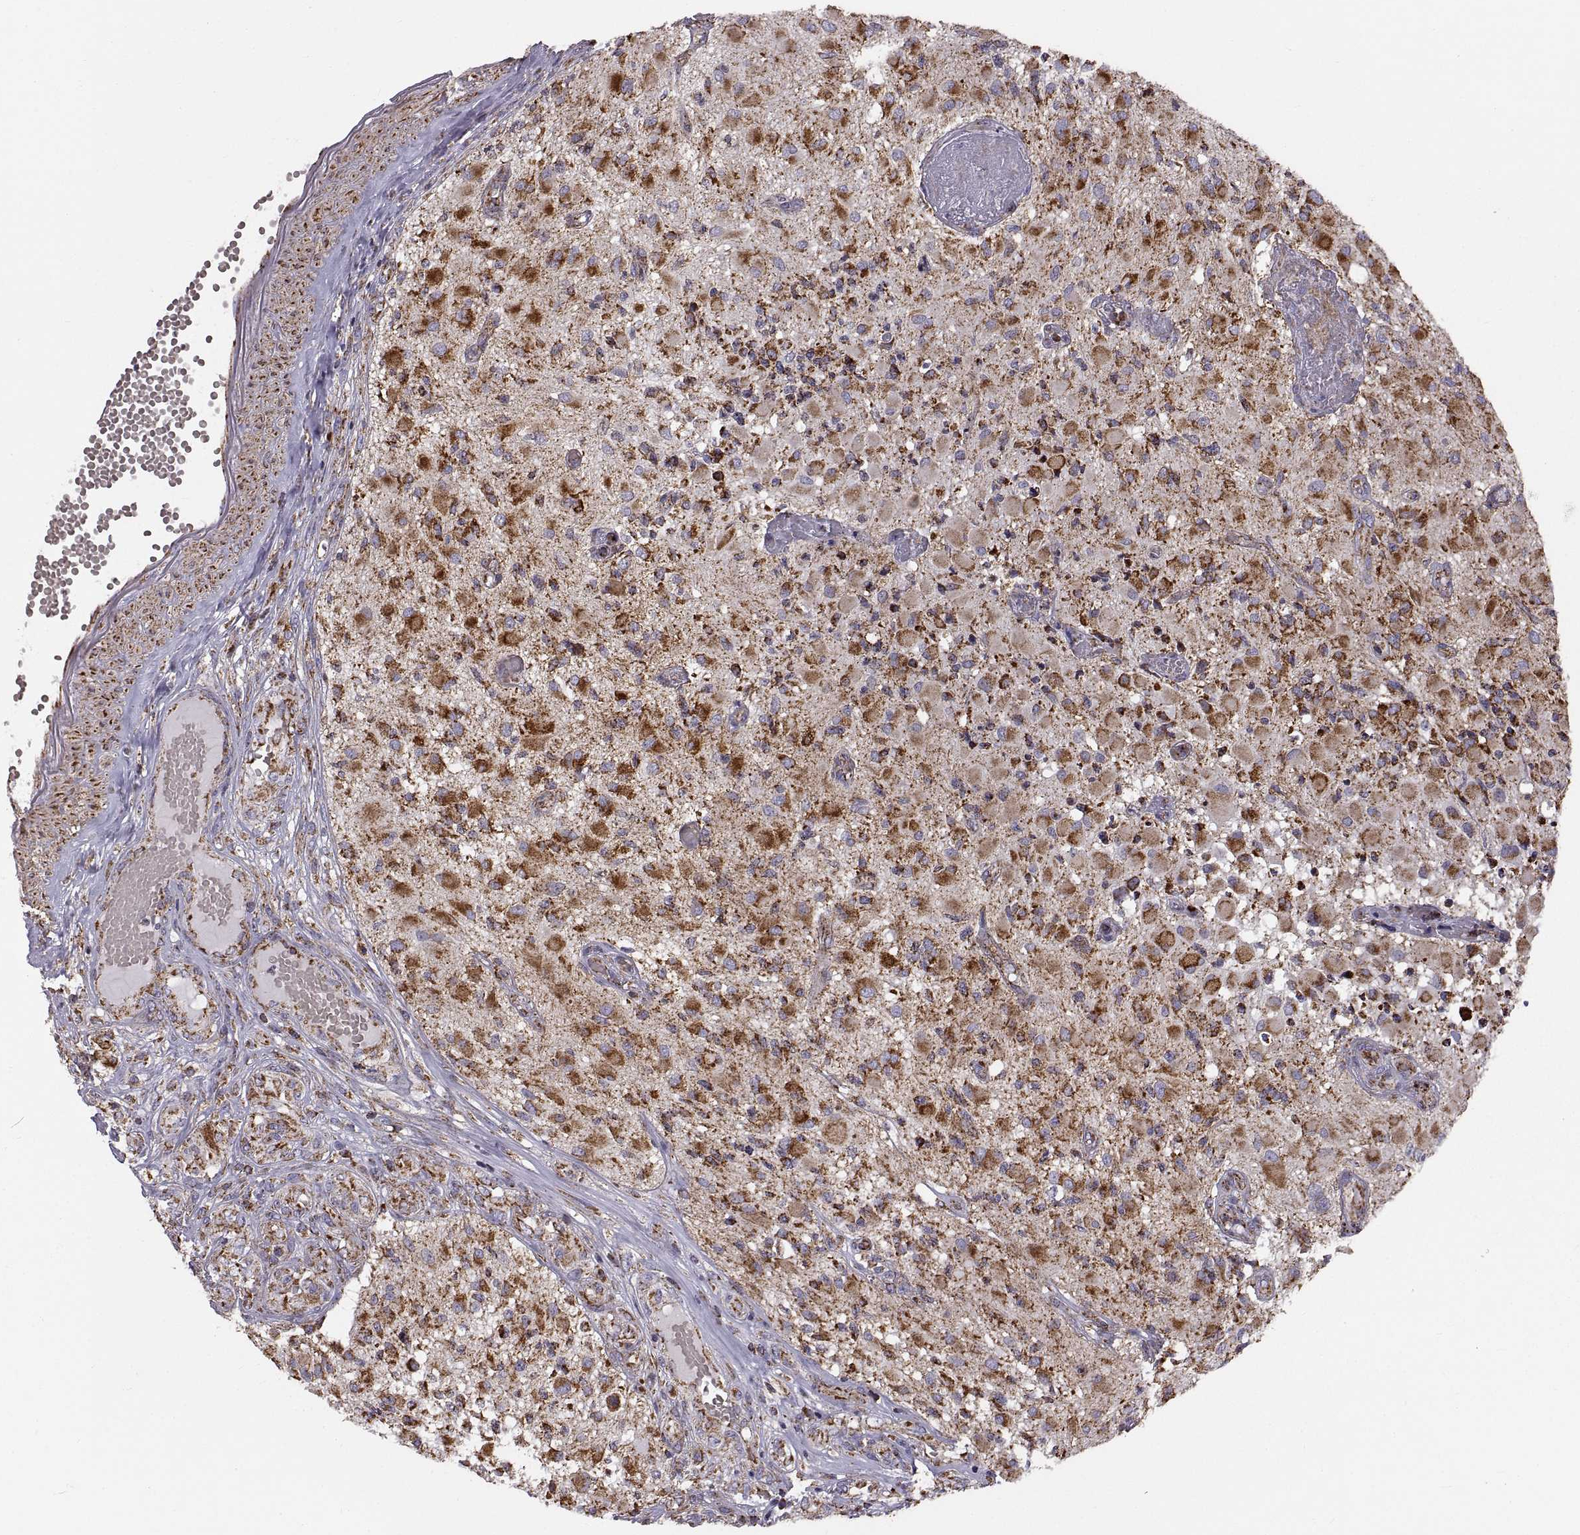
{"staining": {"intensity": "strong", "quantity": ">75%", "location": "cytoplasmic/membranous"}, "tissue": "glioma", "cell_type": "Tumor cells", "image_type": "cancer", "snomed": [{"axis": "morphology", "description": "Glioma, malignant, High grade"}, {"axis": "topography", "description": "Brain"}], "caption": "Immunohistochemistry (IHC) image of human glioma stained for a protein (brown), which demonstrates high levels of strong cytoplasmic/membranous expression in approximately >75% of tumor cells.", "gene": "ARSD", "patient": {"sex": "female", "age": 63}}